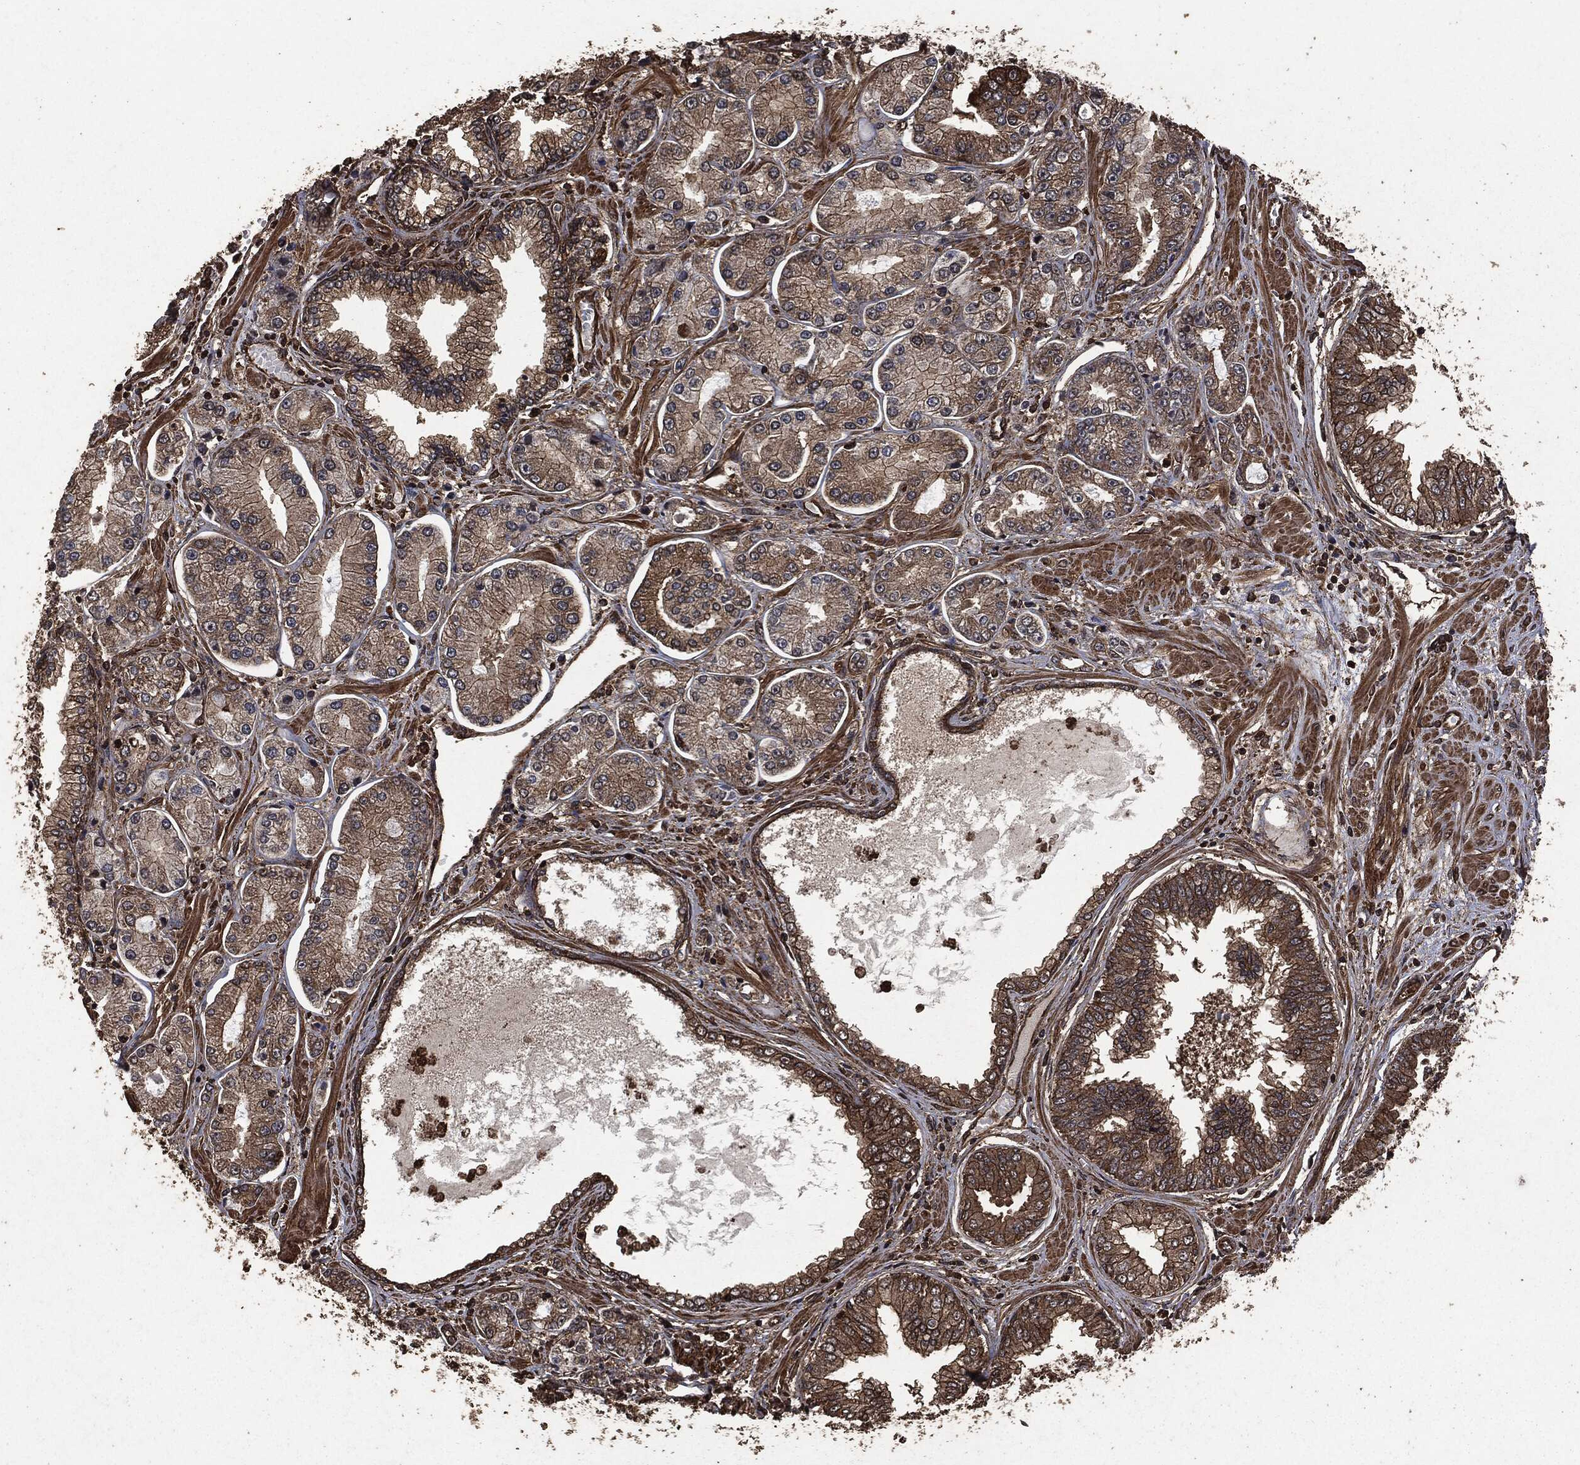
{"staining": {"intensity": "moderate", "quantity": "25%-75%", "location": "cytoplasmic/membranous"}, "tissue": "prostate cancer", "cell_type": "Tumor cells", "image_type": "cancer", "snomed": [{"axis": "morphology", "description": "Adenocarcinoma, Low grade"}, {"axis": "topography", "description": "Prostate"}], "caption": "Prostate adenocarcinoma (low-grade) stained with a brown dye displays moderate cytoplasmic/membranous positive positivity in about 25%-75% of tumor cells.", "gene": "HRAS", "patient": {"sex": "male", "age": 72}}